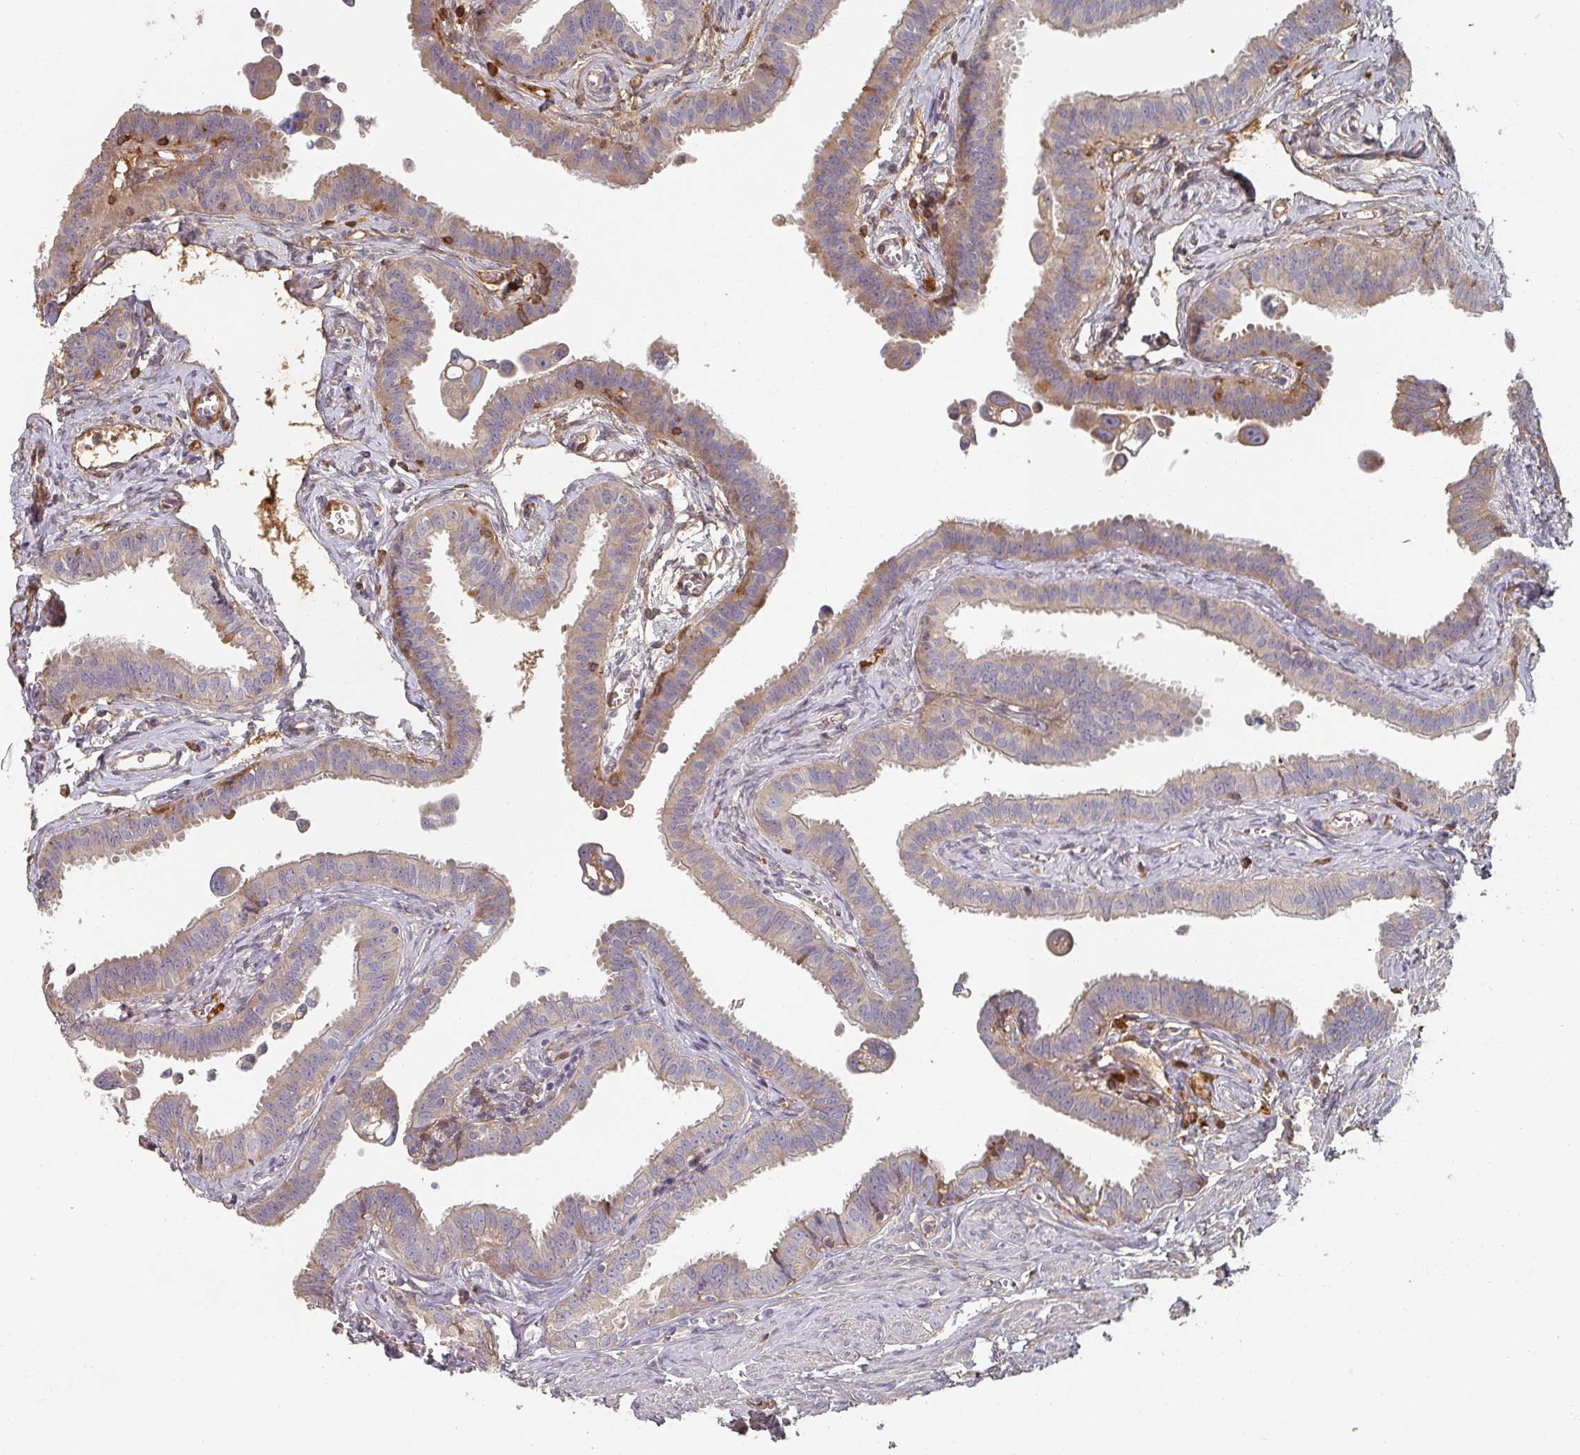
{"staining": {"intensity": "weak", "quantity": "25%-75%", "location": "cytoplasmic/membranous"}, "tissue": "fallopian tube", "cell_type": "Glandular cells", "image_type": "normal", "snomed": [{"axis": "morphology", "description": "Normal tissue, NOS"}, {"axis": "morphology", "description": "Carcinoma, NOS"}, {"axis": "topography", "description": "Fallopian tube"}, {"axis": "topography", "description": "Ovary"}], "caption": "Immunohistochemistry (IHC) of benign fallopian tube reveals low levels of weak cytoplasmic/membranous positivity in about 25%-75% of glandular cells.", "gene": "ENSG00000249773", "patient": {"sex": "female", "age": 59}}